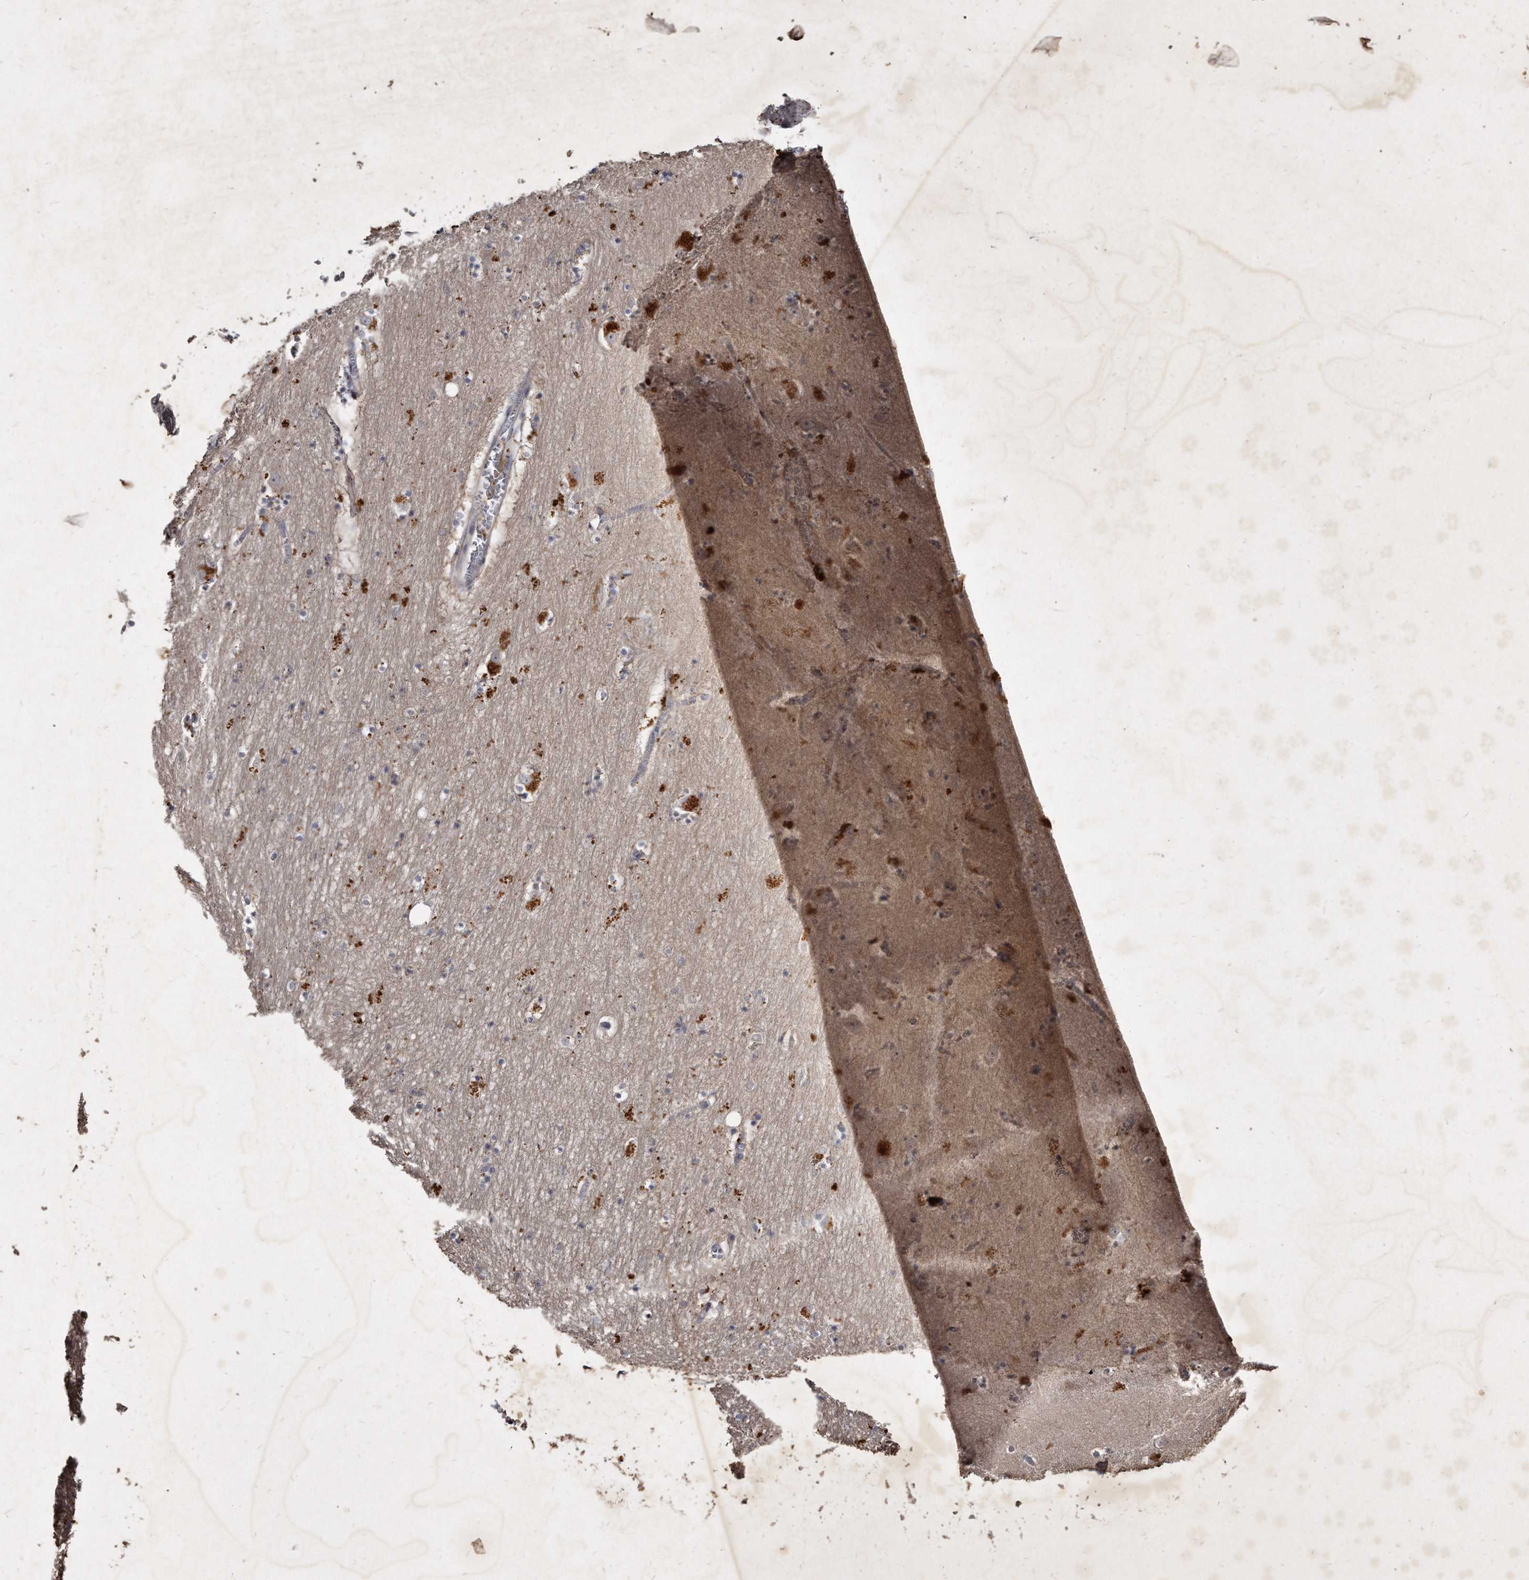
{"staining": {"intensity": "moderate", "quantity": "<25%", "location": "cytoplasmic/membranous"}, "tissue": "hippocampus", "cell_type": "Glial cells", "image_type": "normal", "snomed": [{"axis": "morphology", "description": "Normal tissue, NOS"}, {"axis": "topography", "description": "Hippocampus"}], "caption": "Immunohistochemical staining of benign hippocampus displays <25% levels of moderate cytoplasmic/membranous protein positivity in approximately <25% of glial cells. (DAB = brown stain, brightfield microscopy at high magnification).", "gene": "KLHDC3", "patient": {"sex": "female", "age": 64}}